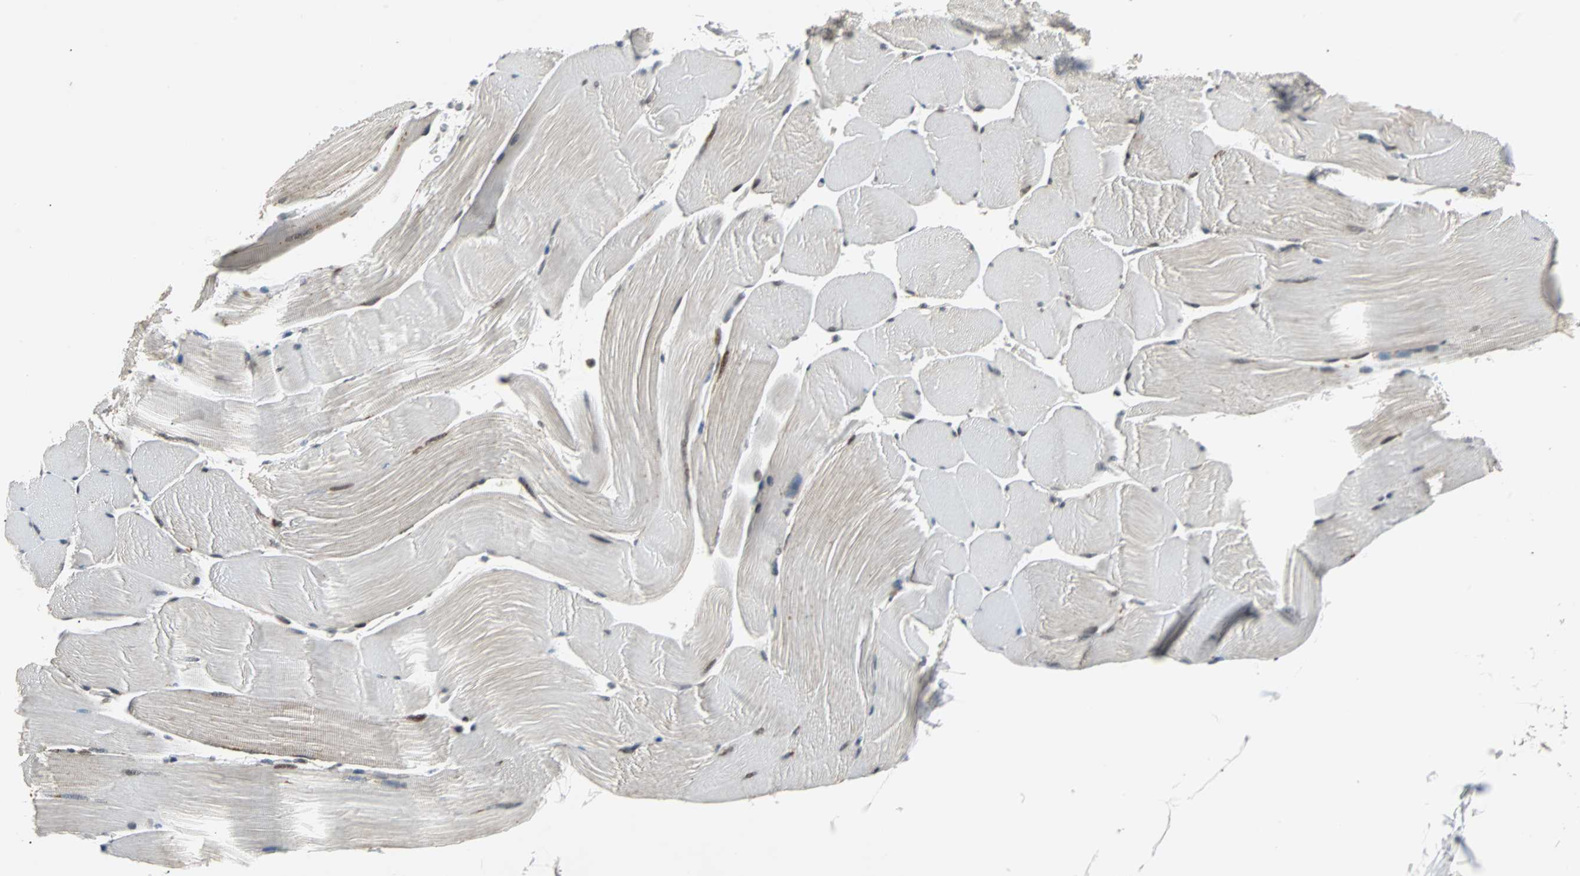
{"staining": {"intensity": "moderate", "quantity": "<25%", "location": "cytoplasmic/membranous"}, "tissue": "skeletal muscle", "cell_type": "Myocytes", "image_type": "normal", "snomed": [{"axis": "morphology", "description": "Normal tissue, NOS"}, {"axis": "topography", "description": "Skeletal muscle"}], "caption": "Protein analysis of unremarkable skeletal muscle shows moderate cytoplasmic/membranous expression in approximately <25% of myocytes. Using DAB (brown) and hematoxylin (blue) stains, captured at high magnification using brightfield microscopy.", "gene": "HLX", "patient": {"sex": "male", "age": 62}}